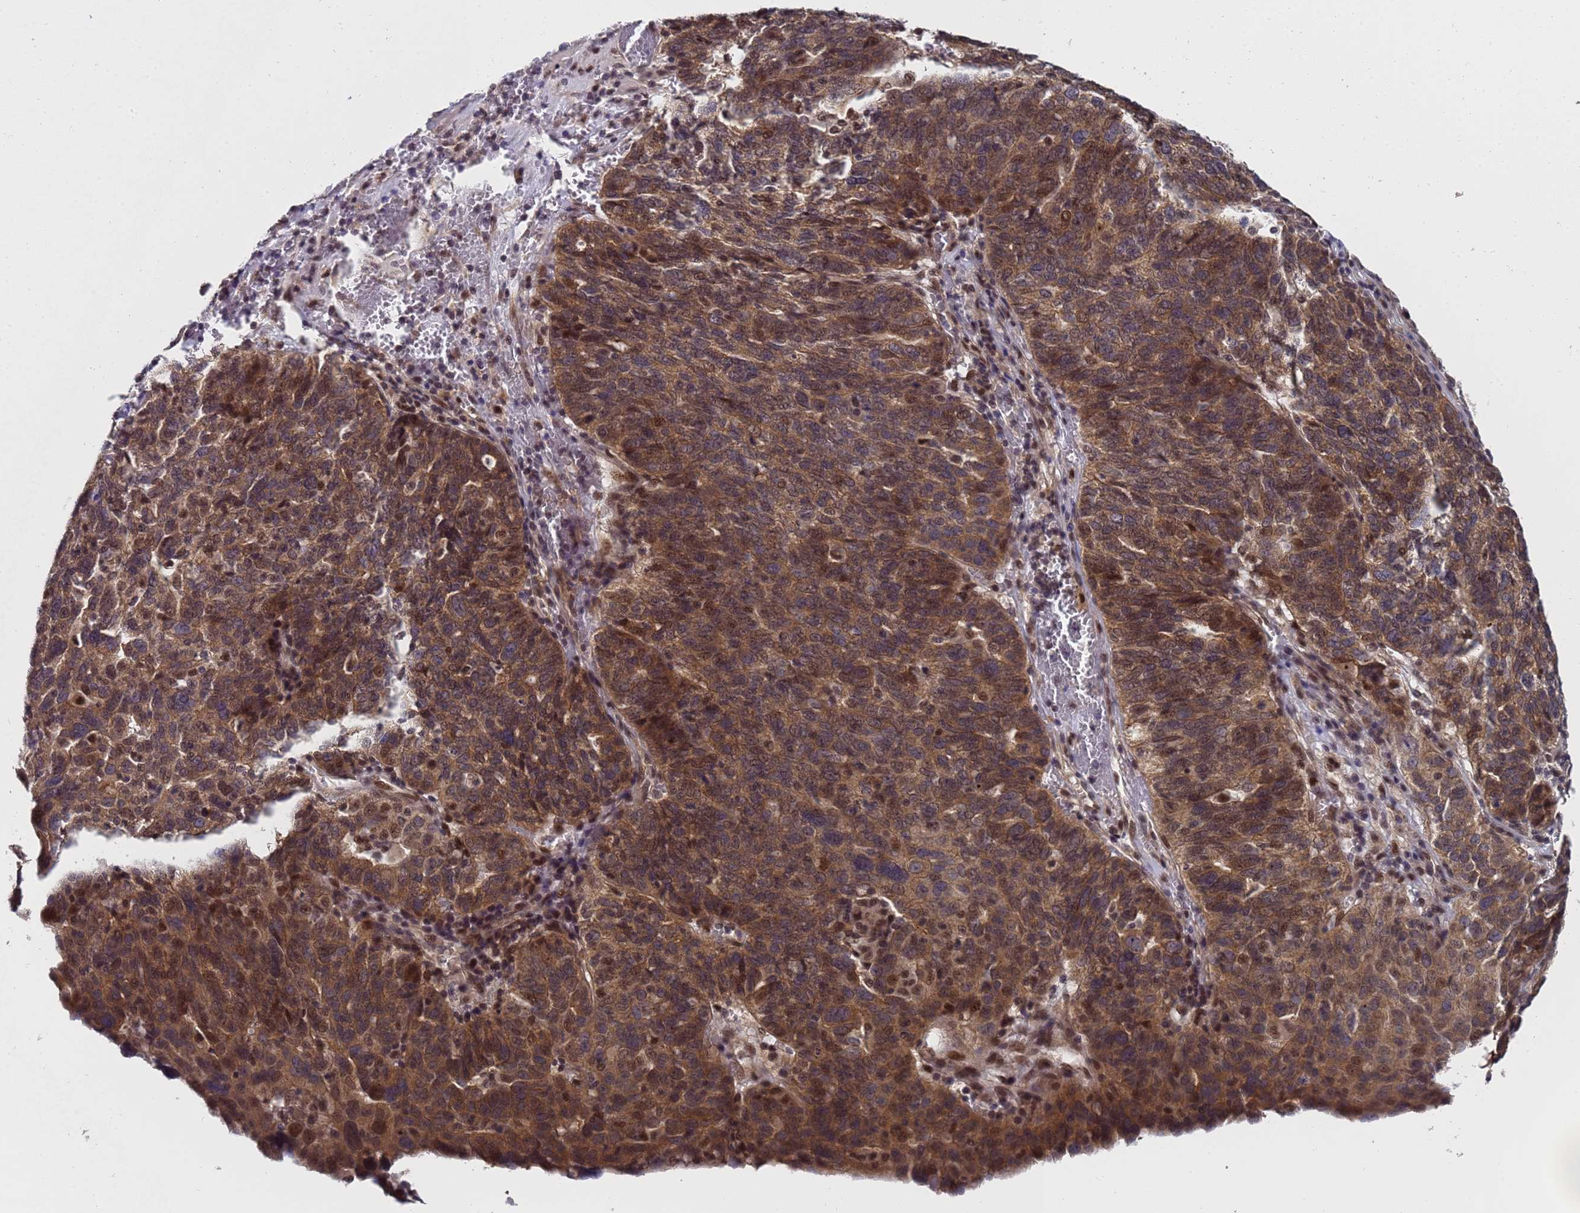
{"staining": {"intensity": "moderate", "quantity": ">75%", "location": "cytoplasmic/membranous,nuclear"}, "tissue": "ovarian cancer", "cell_type": "Tumor cells", "image_type": "cancer", "snomed": [{"axis": "morphology", "description": "Cystadenocarcinoma, serous, NOS"}, {"axis": "topography", "description": "Ovary"}], "caption": "Tumor cells reveal medium levels of moderate cytoplasmic/membranous and nuclear expression in about >75% of cells in ovarian serous cystadenocarcinoma.", "gene": "ANAPC13", "patient": {"sex": "female", "age": 59}}